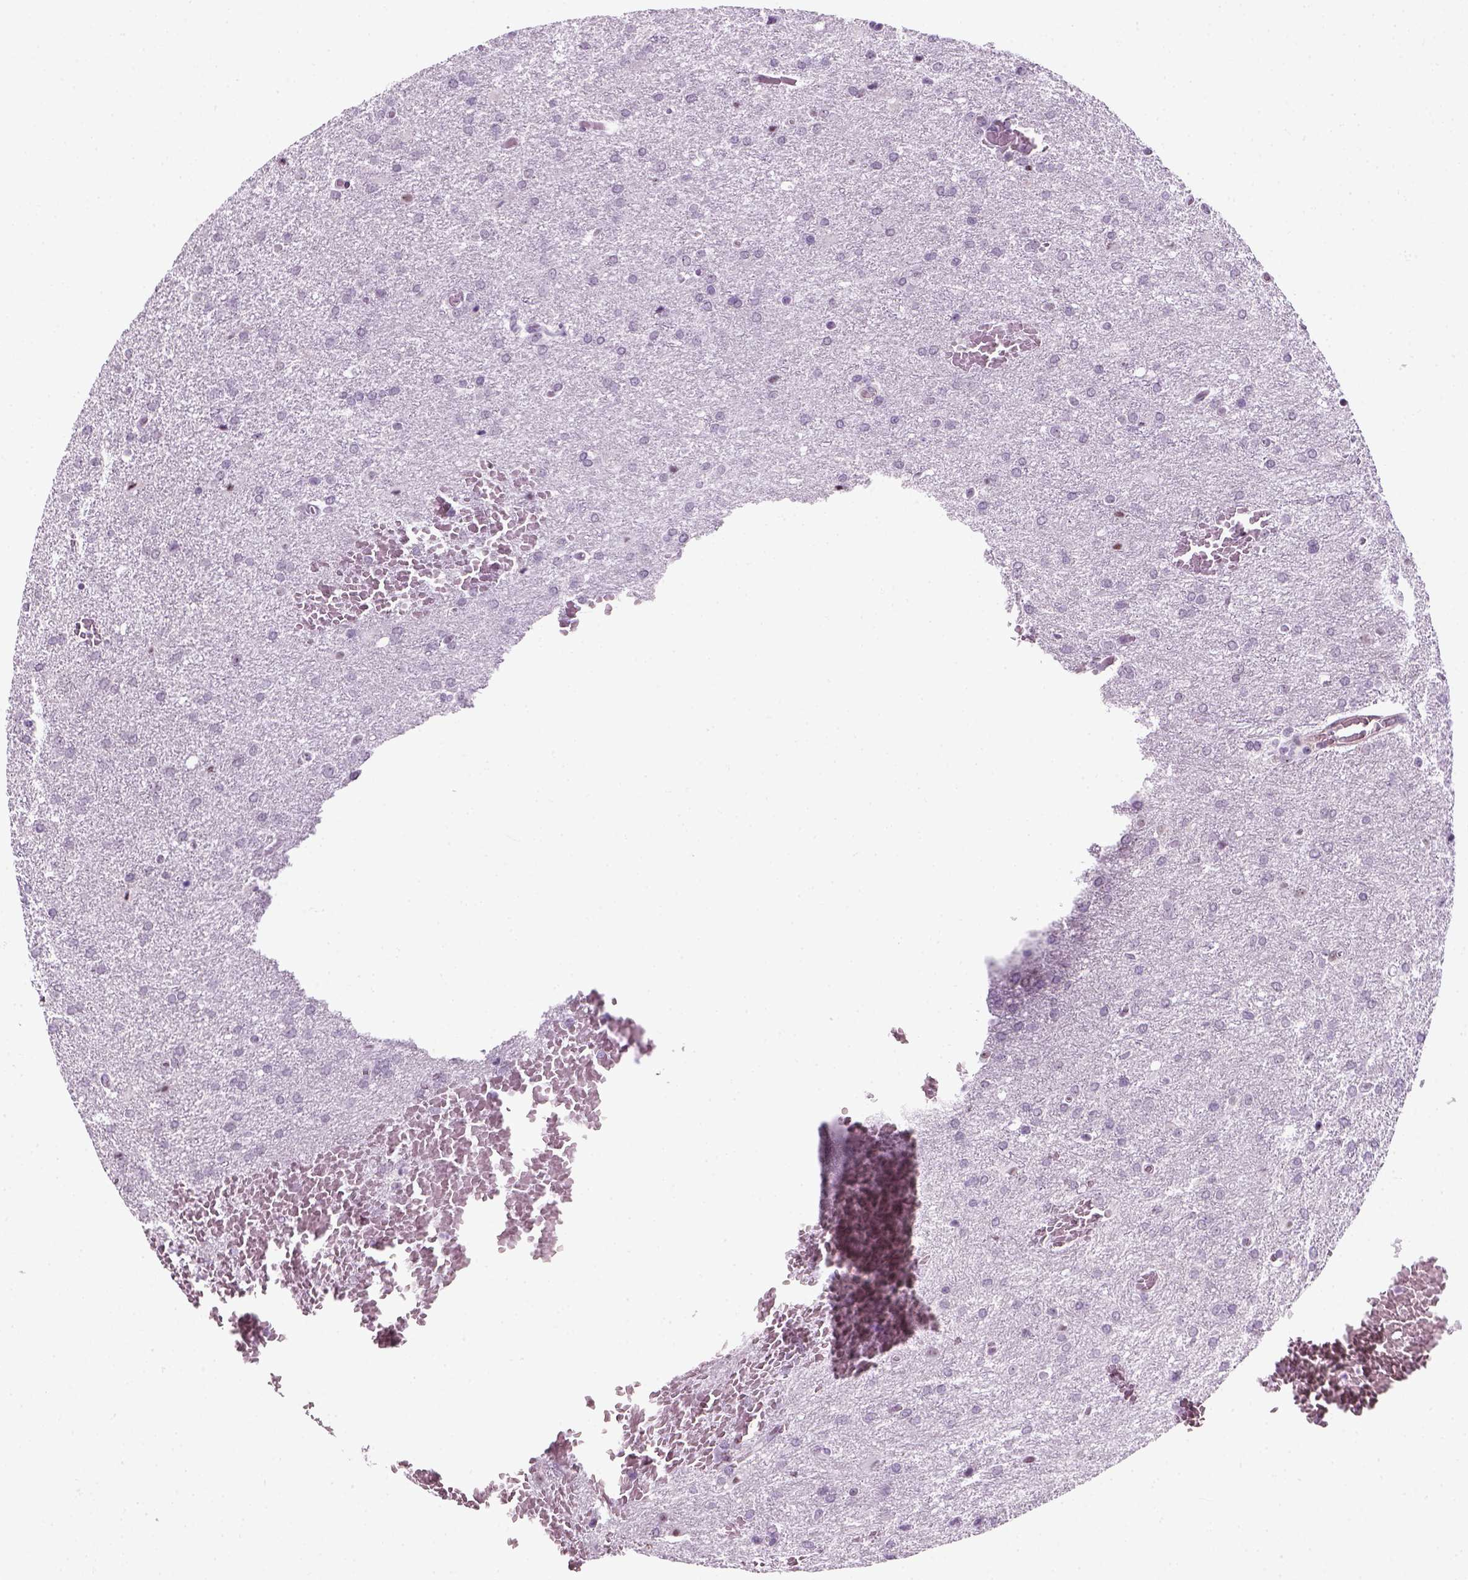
{"staining": {"intensity": "negative", "quantity": "none", "location": "none"}, "tissue": "glioma", "cell_type": "Tumor cells", "image_type": "cancer", "snomed": [{"axis": "morphology", "description": "Glioma, malignant, High grade"}, {"axis": "topography", "description": "Brain"}], "caption": "Malignant high-grade glioma was stained to show a protein in brown. There is no significant expression in tumor cells.", "gene": "ZNF865", "patient": {"sex": "male", "age": 68}}